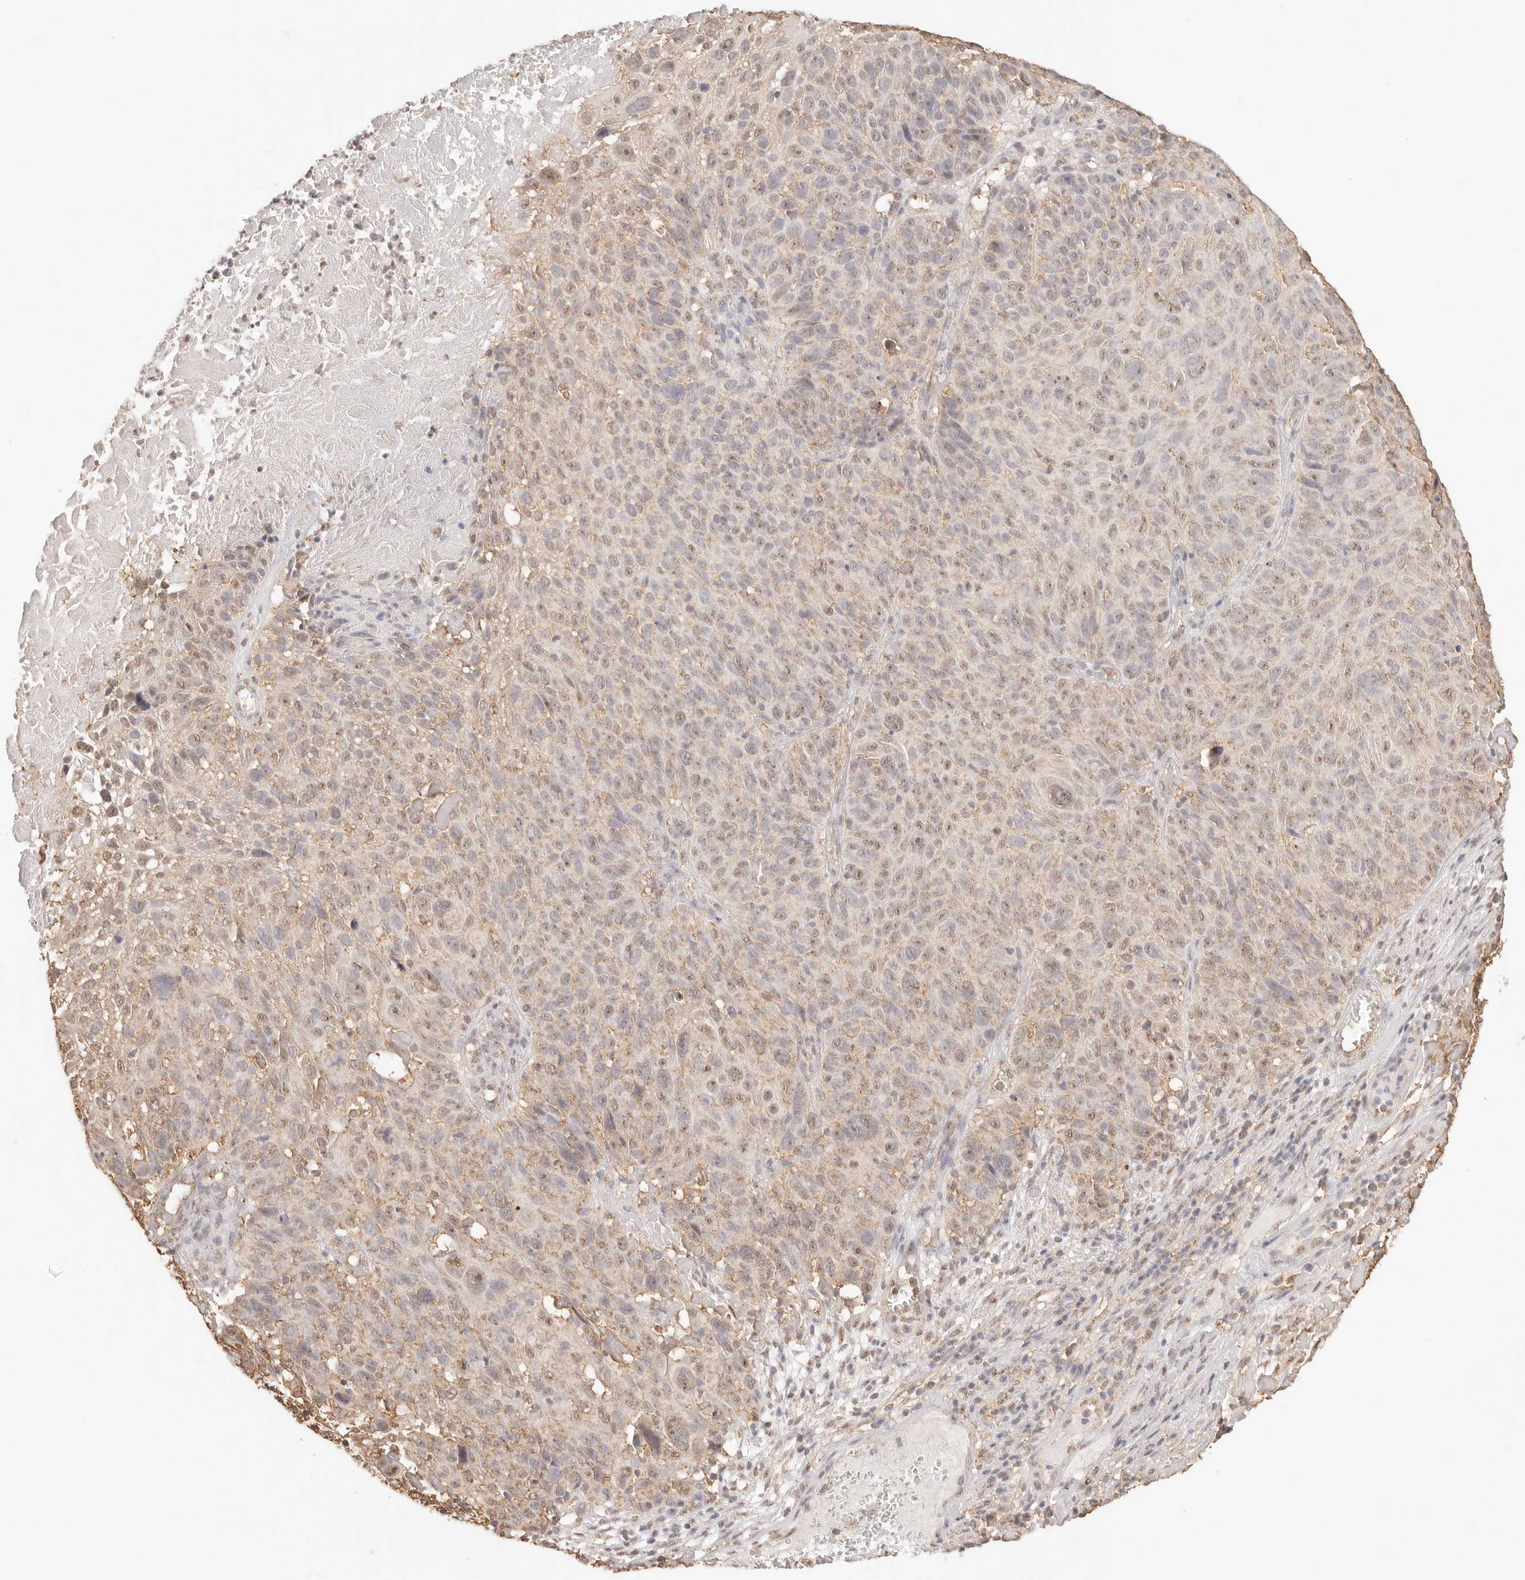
{"staining": {"intensity": "weak", "quantity": "<25%", "location": "cytoplasmic/membranous,nuclear"}, "tissue": "cervical cancer", "cell_type": "Tumor cells", "image_type": "cancer", "snomed": [{"axis": "morphology", "description": "Squamous cell carcinoma, NOS"}, {"axis": "topography", "description": "Cervix"}], "caption": "High magnification brightfield microscopy of cervical cancer (squamous cell carcinoma) stained with DAB (3,3'-diaminobenzidine) (brown) and counterstained with hematoxylin (blue): tumor cells show no significant positivity.", "gene": "IL1R2", "patient": {"sex": "female", "age": 74}}